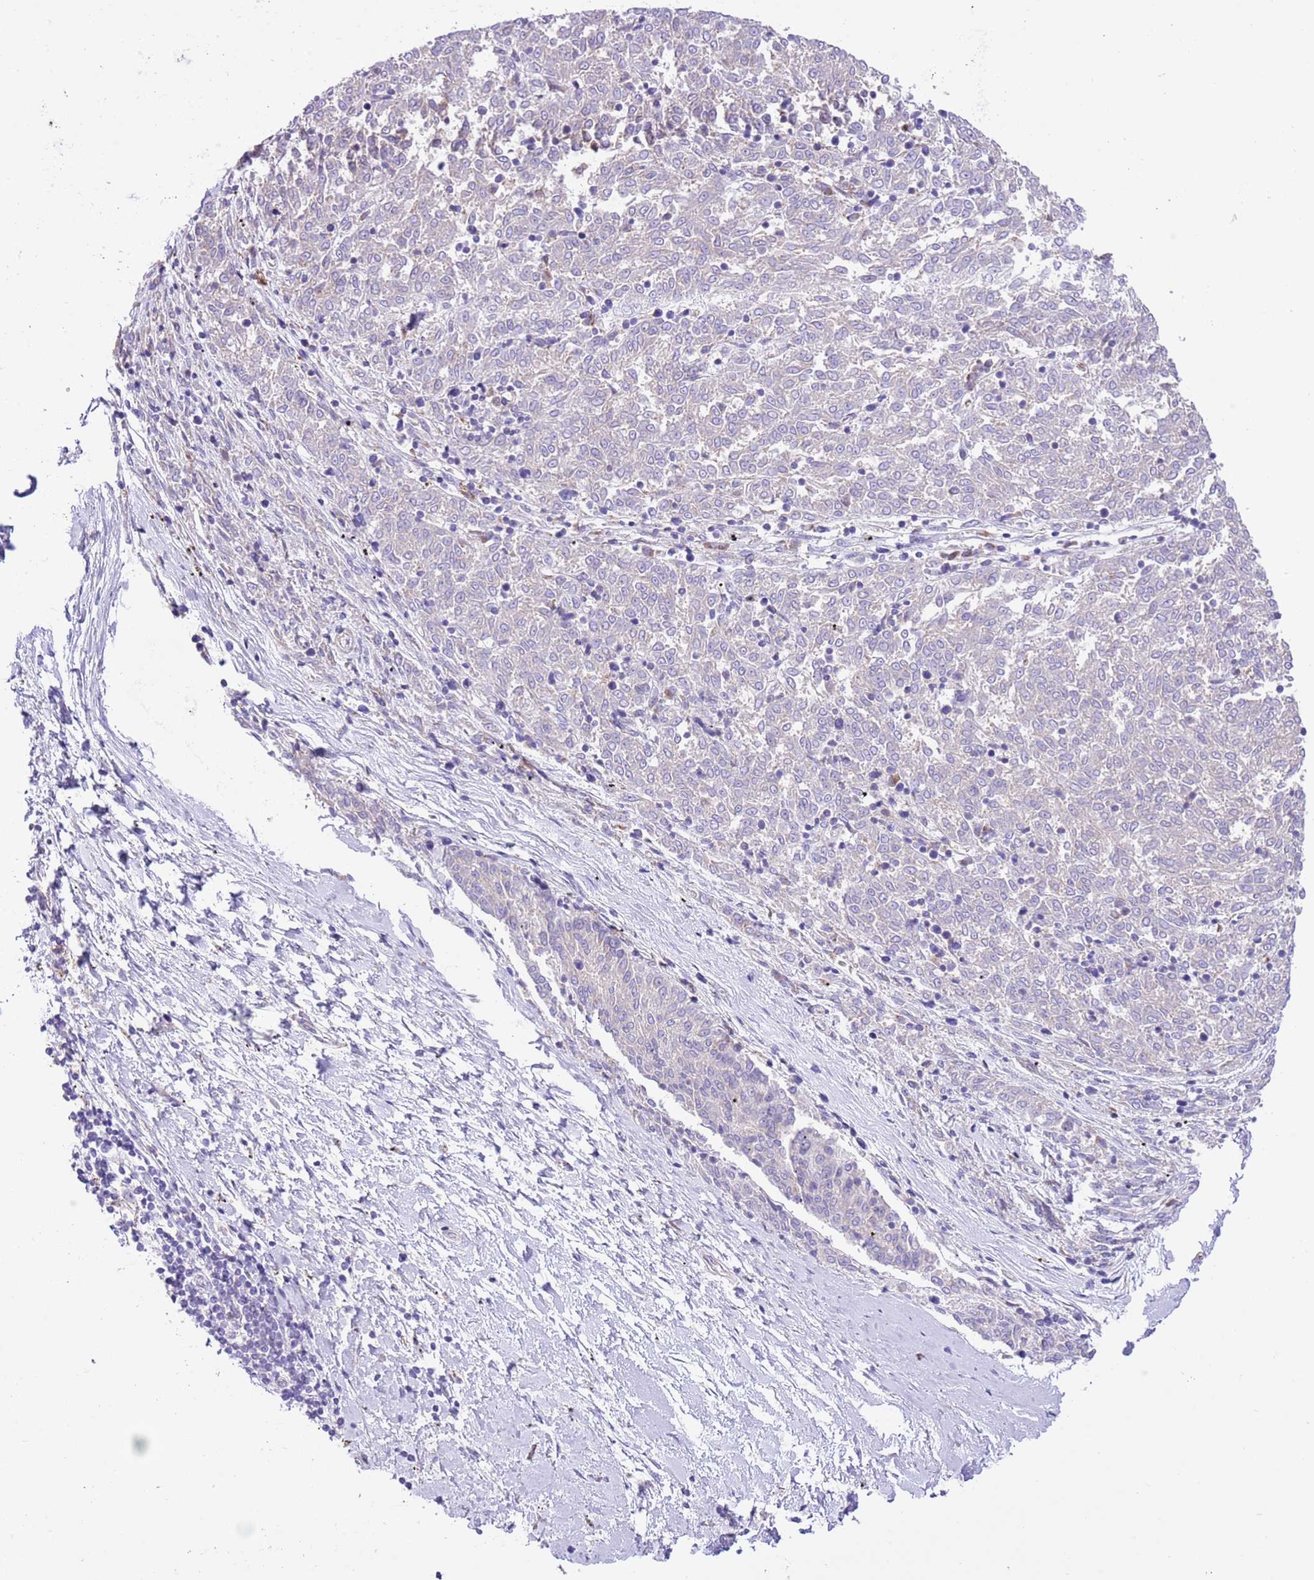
{"staining": {"intensity": "negative", "quantity": "none", "location": "none"}, "tissue": "melanoma", "cell_type": "Tumor cells", "image_type": "cancer", "snomed": [{"axis": "morphology", "description": "Malignant melanoma, NOS"}, {"axis": "topography", "description": "Skin"}], "caption": "Protein analysis of melanoma shows no significant expression in tumor cells.", "gene": "SS18L2", "patient": {"sex": "female", "age": 72}}